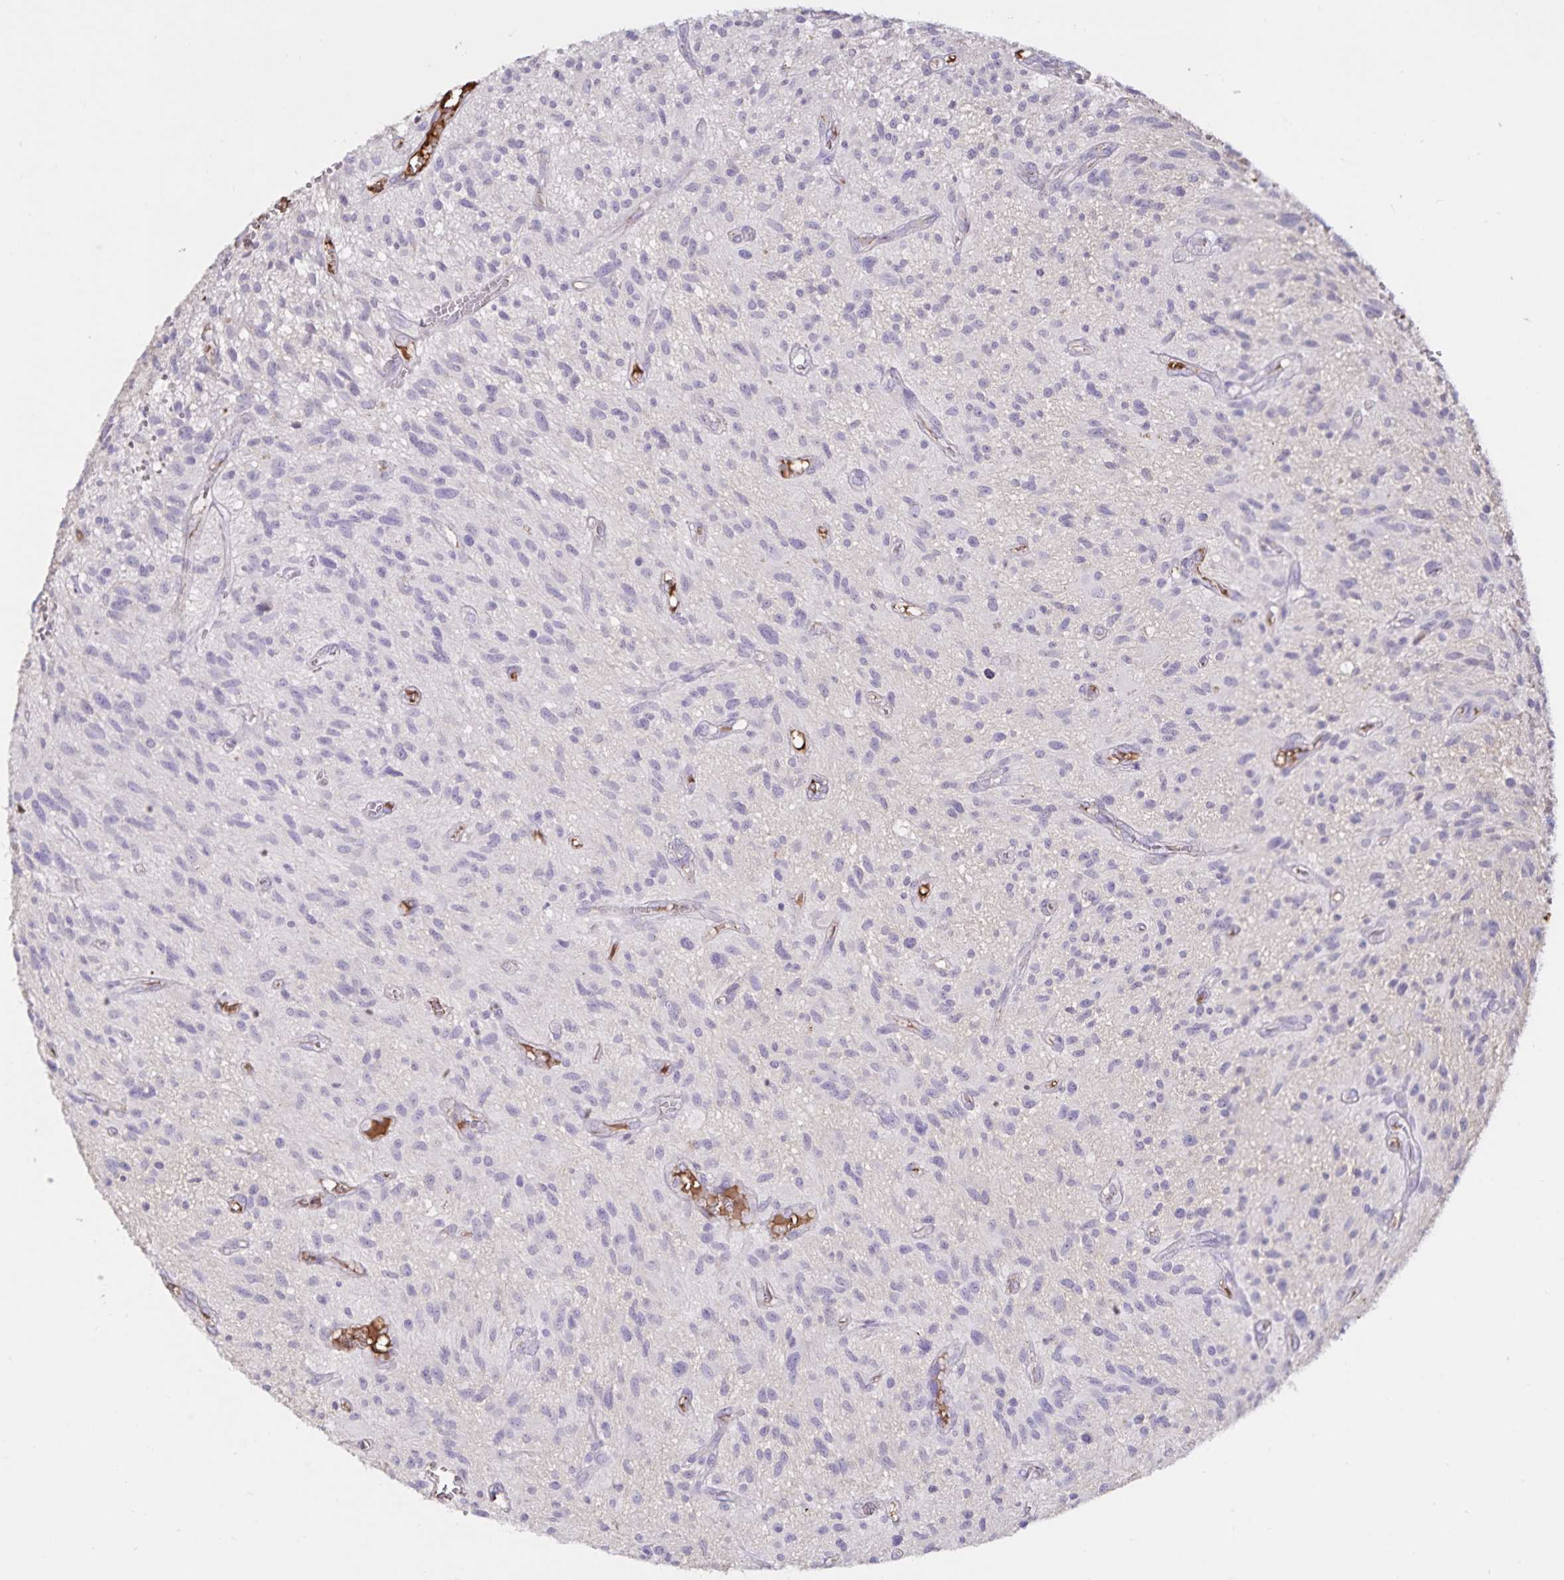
{"staining": {"intensity": "negative", "quantity": "none", "location": "none"}, "tissue": "glioma", "cell_type": "Tumor cells", "image_type": "cancer", "snomed": [{"axis": "morphology", "description": "Glioma, malignant, High grade"}, {"axis": "topography", "description": "Brain"}], "caption": "Tumor cells show no significant protein expression in glioma. Brightfield microscopy of IHC stained with DAB (3,3'-diaminobenzidine) (brown) and hematoxylin (blue), captured at high magnification.", "gene": "FGG", "patient": {"sex": "male", "age": 75}}